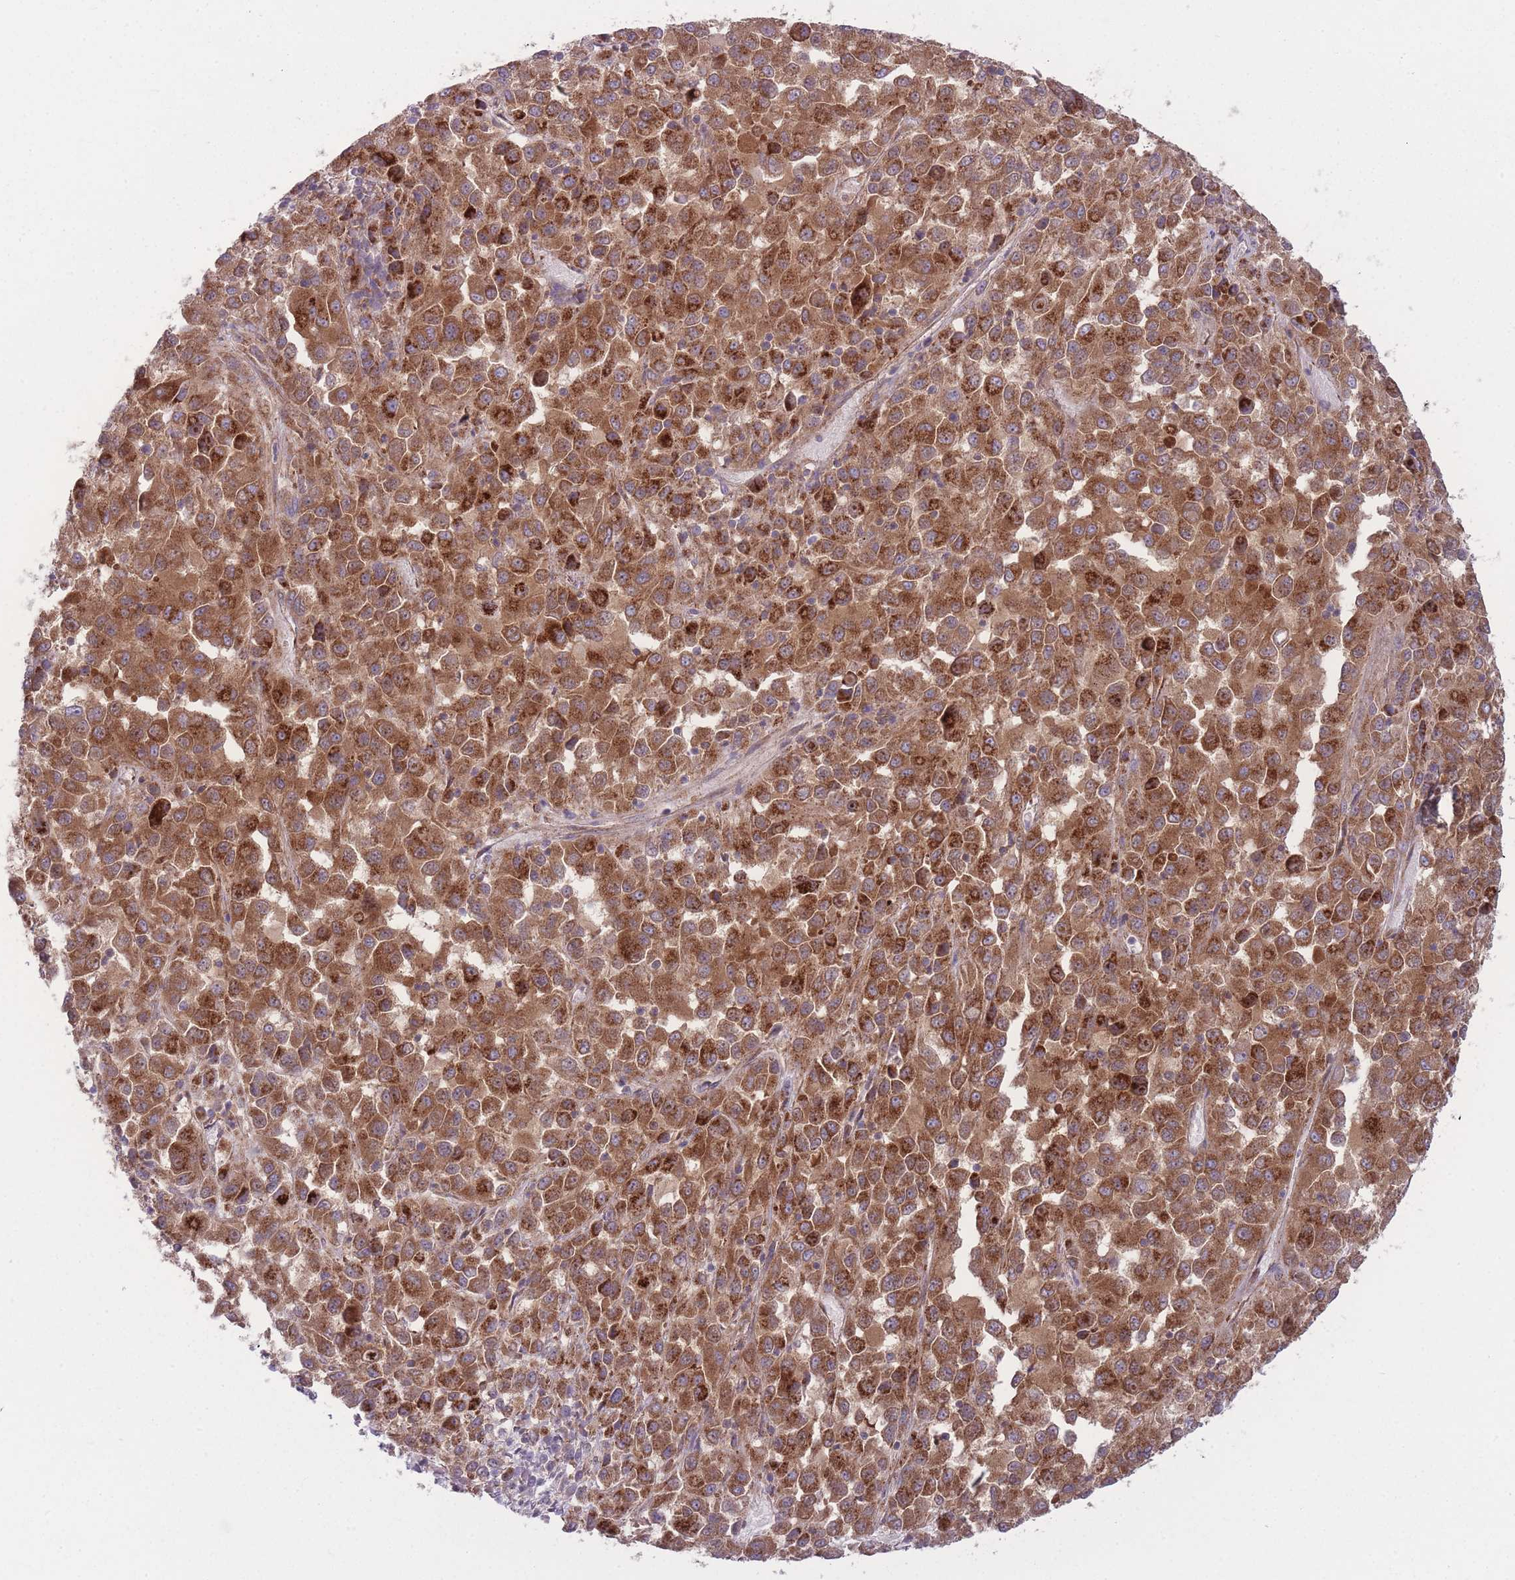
{"staining": {"intensity": "strong", "quantity": ">75%", "location": "cytoplasmic/membranous"}, "tissue": "melanoma", "cell_type": "Tumor cells", "image_type": "cancer", "snomed": [{"axis": "morphology", "description": "Malignant melanoma, Metastatic site"}, {"axis": "topography", "description": "Lung"}], "caption": "Malignant melanoma (metastatic site) stained with DAB (3,3'-diaminobenzidine) immunohistochemistry displays high levels of strong cytoplasmic/membranous positivity in approximately >75% of tumor cells.", "gene": "CCT6B", "patient": {"sex": "male", "age": 64}}